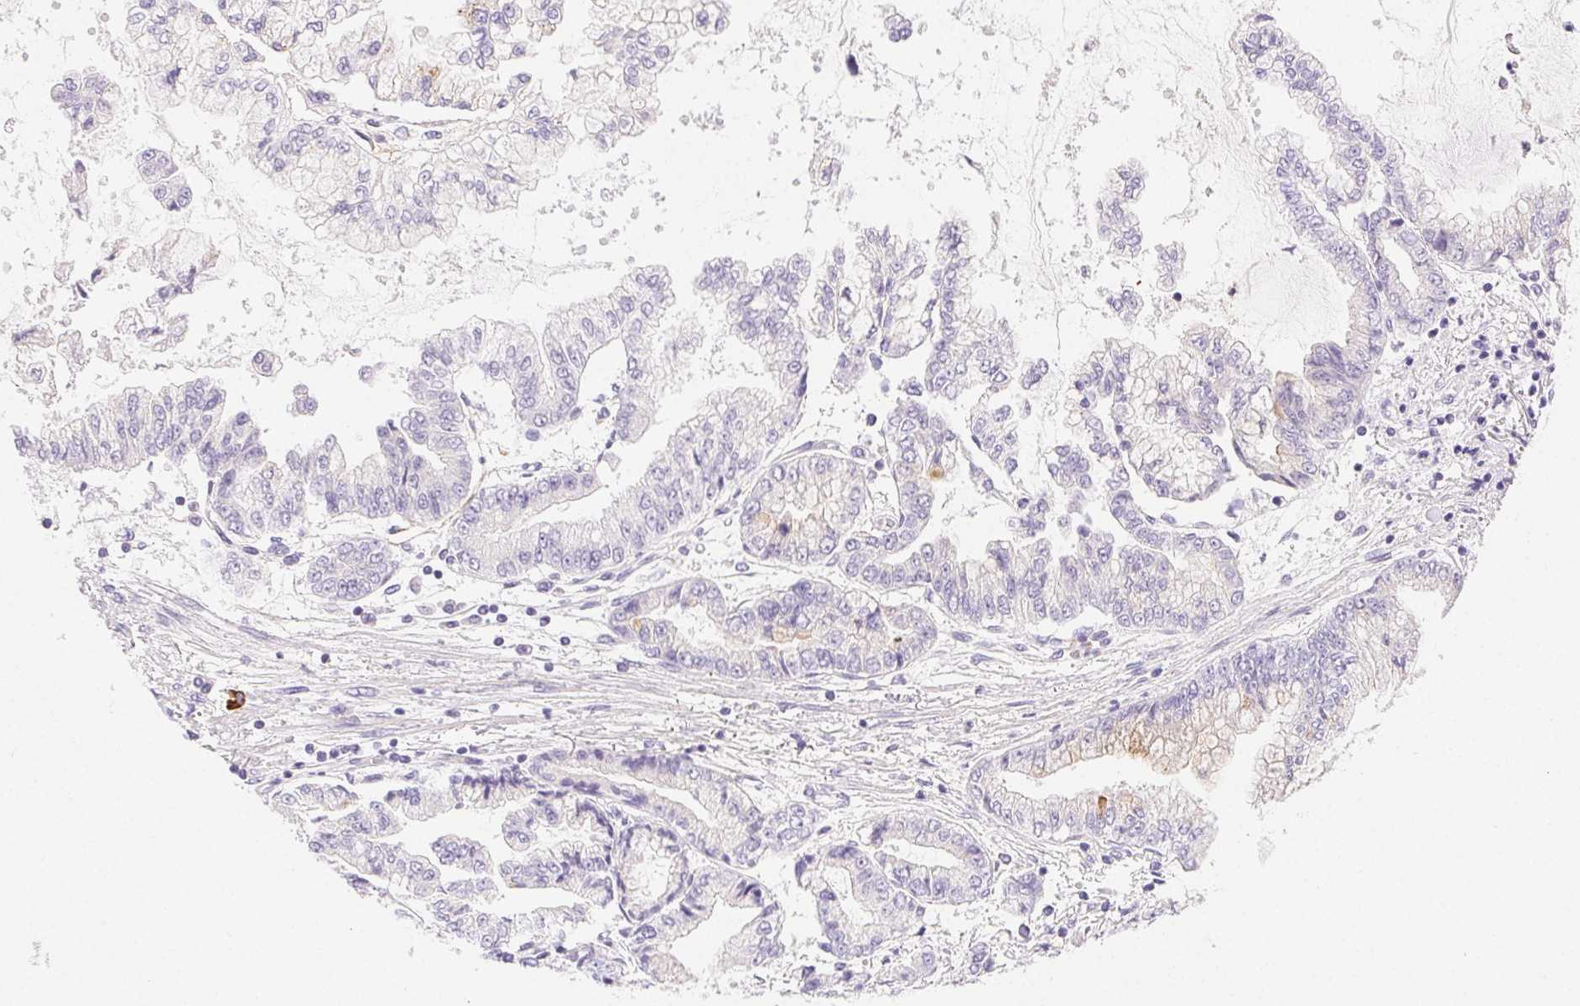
{"staining": {"intensity": "negative", "quantity": "none", "location": "none"}, "tissue": "stomach cancer", "cell_type": "Tumor cells", "image_type": "cancer", "snomed": [{"axis": "morphology", "description": "Adenocarcinoma, NOS"}, {"axis": "topography", "description": "Stomach, upper"}], "caption": "A high-resolution image shows IHC staining of stomach cancer (adenocarcinoma), which displays no significant expression in tumor cells. The staining was performed using DAB (3,3'-diaminobenzidine) to visualize the protein expression in brown, while the nuclei were stained in blue with hematoxylin (Magnification: 20x).", "gene": "FGA", "patient": {"sex": "female", "age": 74}}